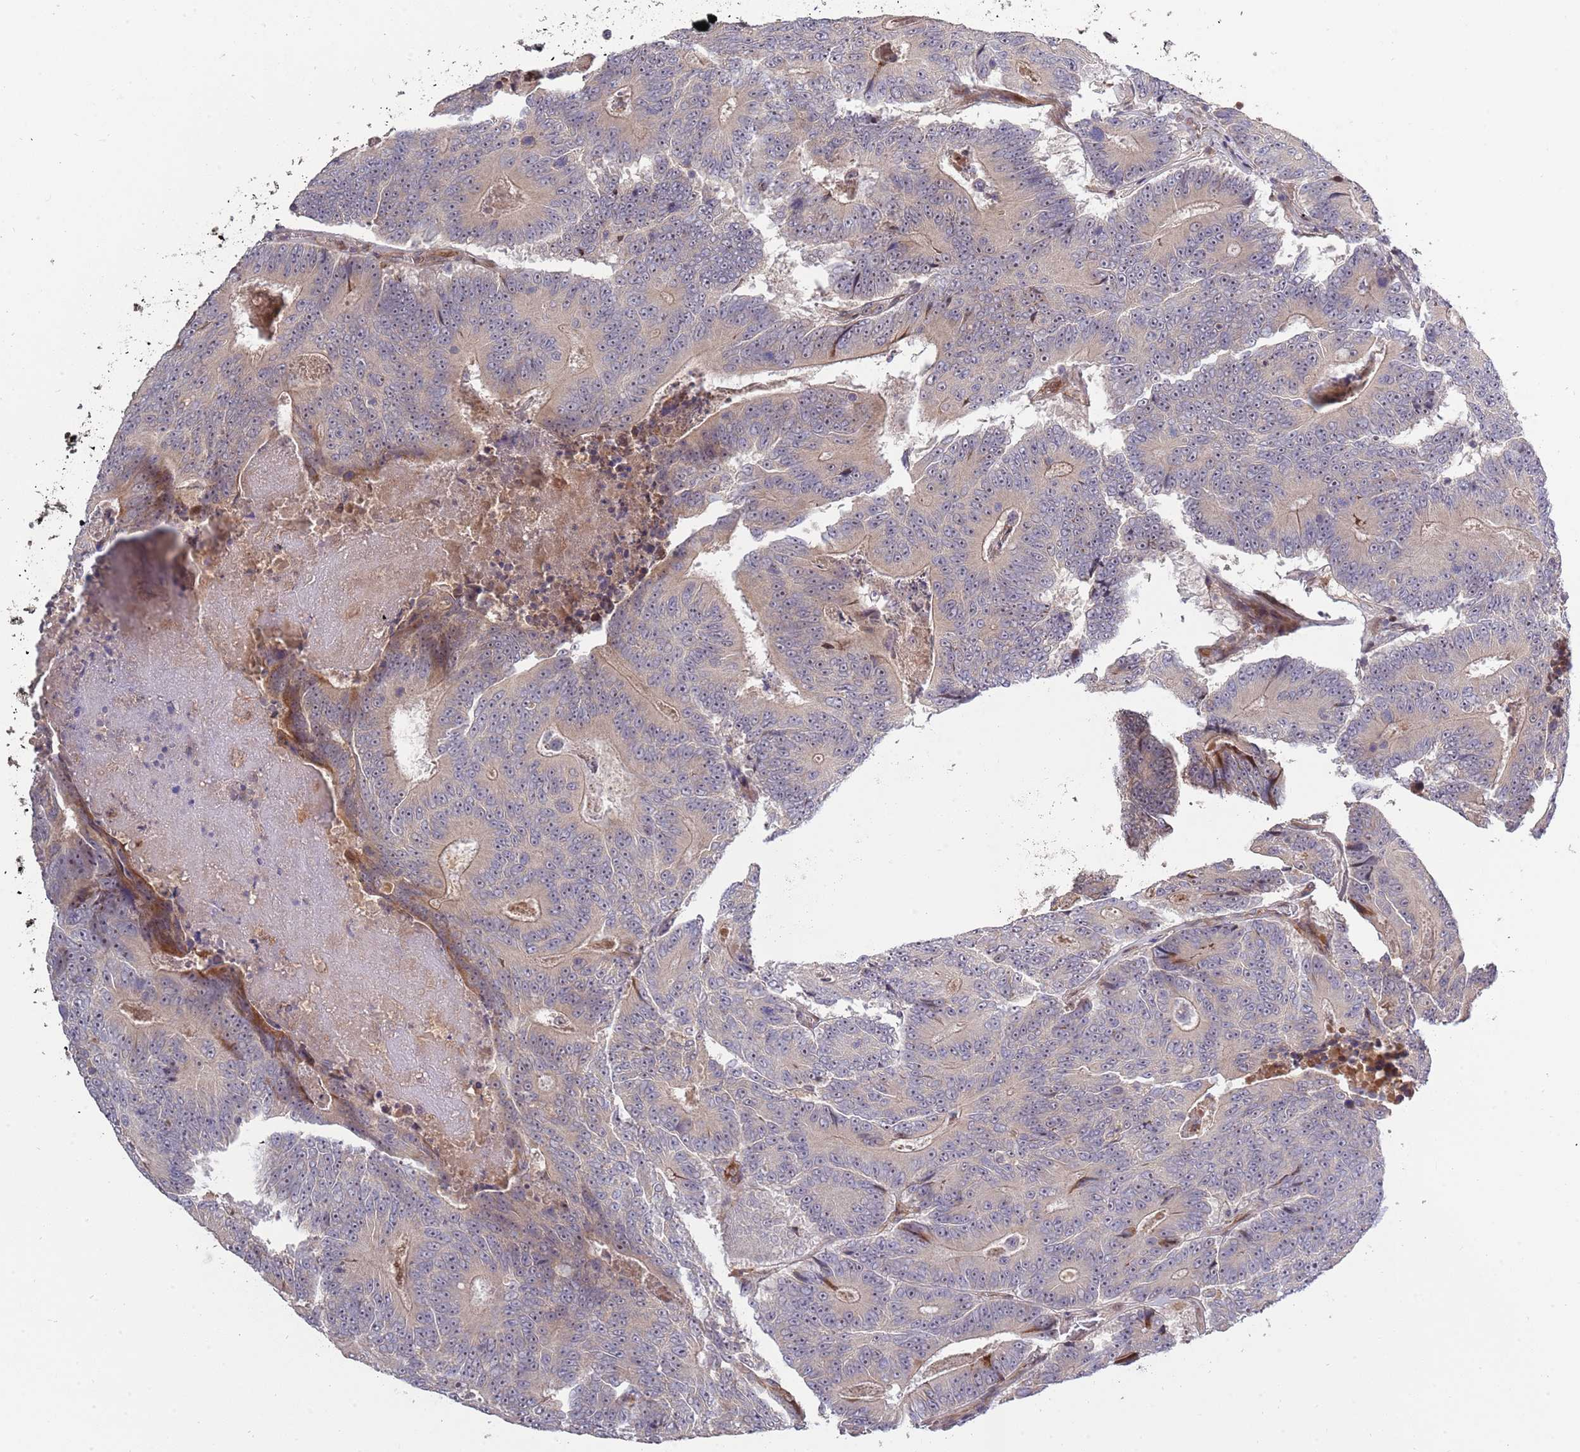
{"staining": {"intensity": "negative", "quantity": "none", "location": "none"}, "tissue": "colorectal cancer", "cell_type": "Tumor cells", "image_type": "cancer", "snomed": [{"axis": "morphology", "description": "Adenocarcinoma, NOS"}, {"axis": "topography", "description": "Colon"}], "caption": "Immunohistochemistry (IHC) histopathology image of colorectal cancer (adenocarcinoma) stained for a protein (brown), which shows no expression in tumor cells. (DAB IHC, high magnification).", "gene": "SYNDIG1L", "patient": {"sex": "male", "age": 83}}